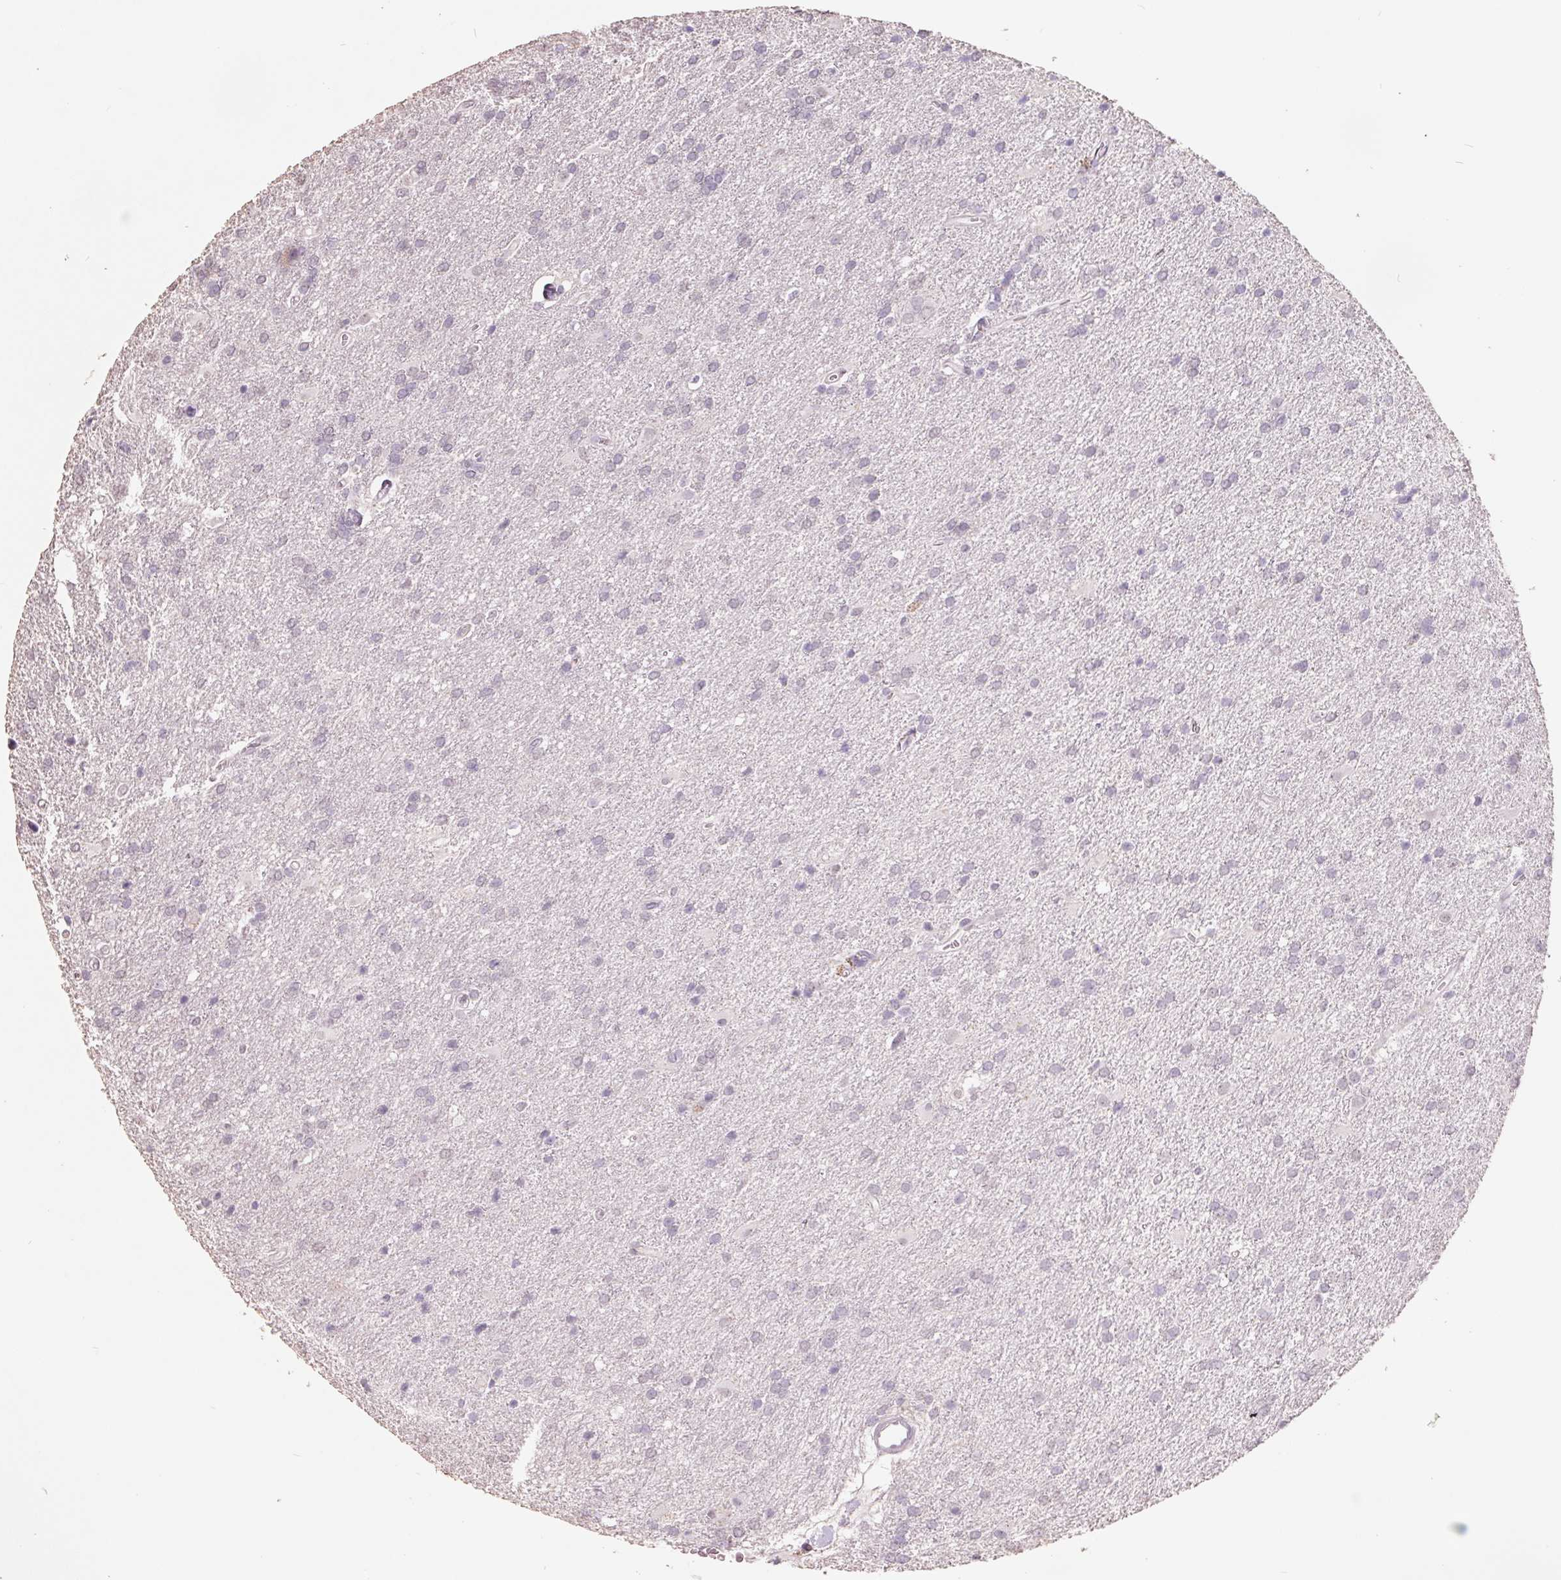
{"staining": {"intensity": "negative", "quantity": "none", "location": "none"}, "tissue": "glioma", "cell_type": "Tumor cells", "image_type": "cancer", "snomed": [{"axis": "morphology", "description": "Glioma, malignant, Low grade"}, {"axis": "topography", "description": "Brain"}], "caption": "This is an IHC histopathology image of human low-grade glioma (malignant). There is no expression in tumor cells.", "gene": "FTCD", "patient": {"sex": "male", "age": 66}}